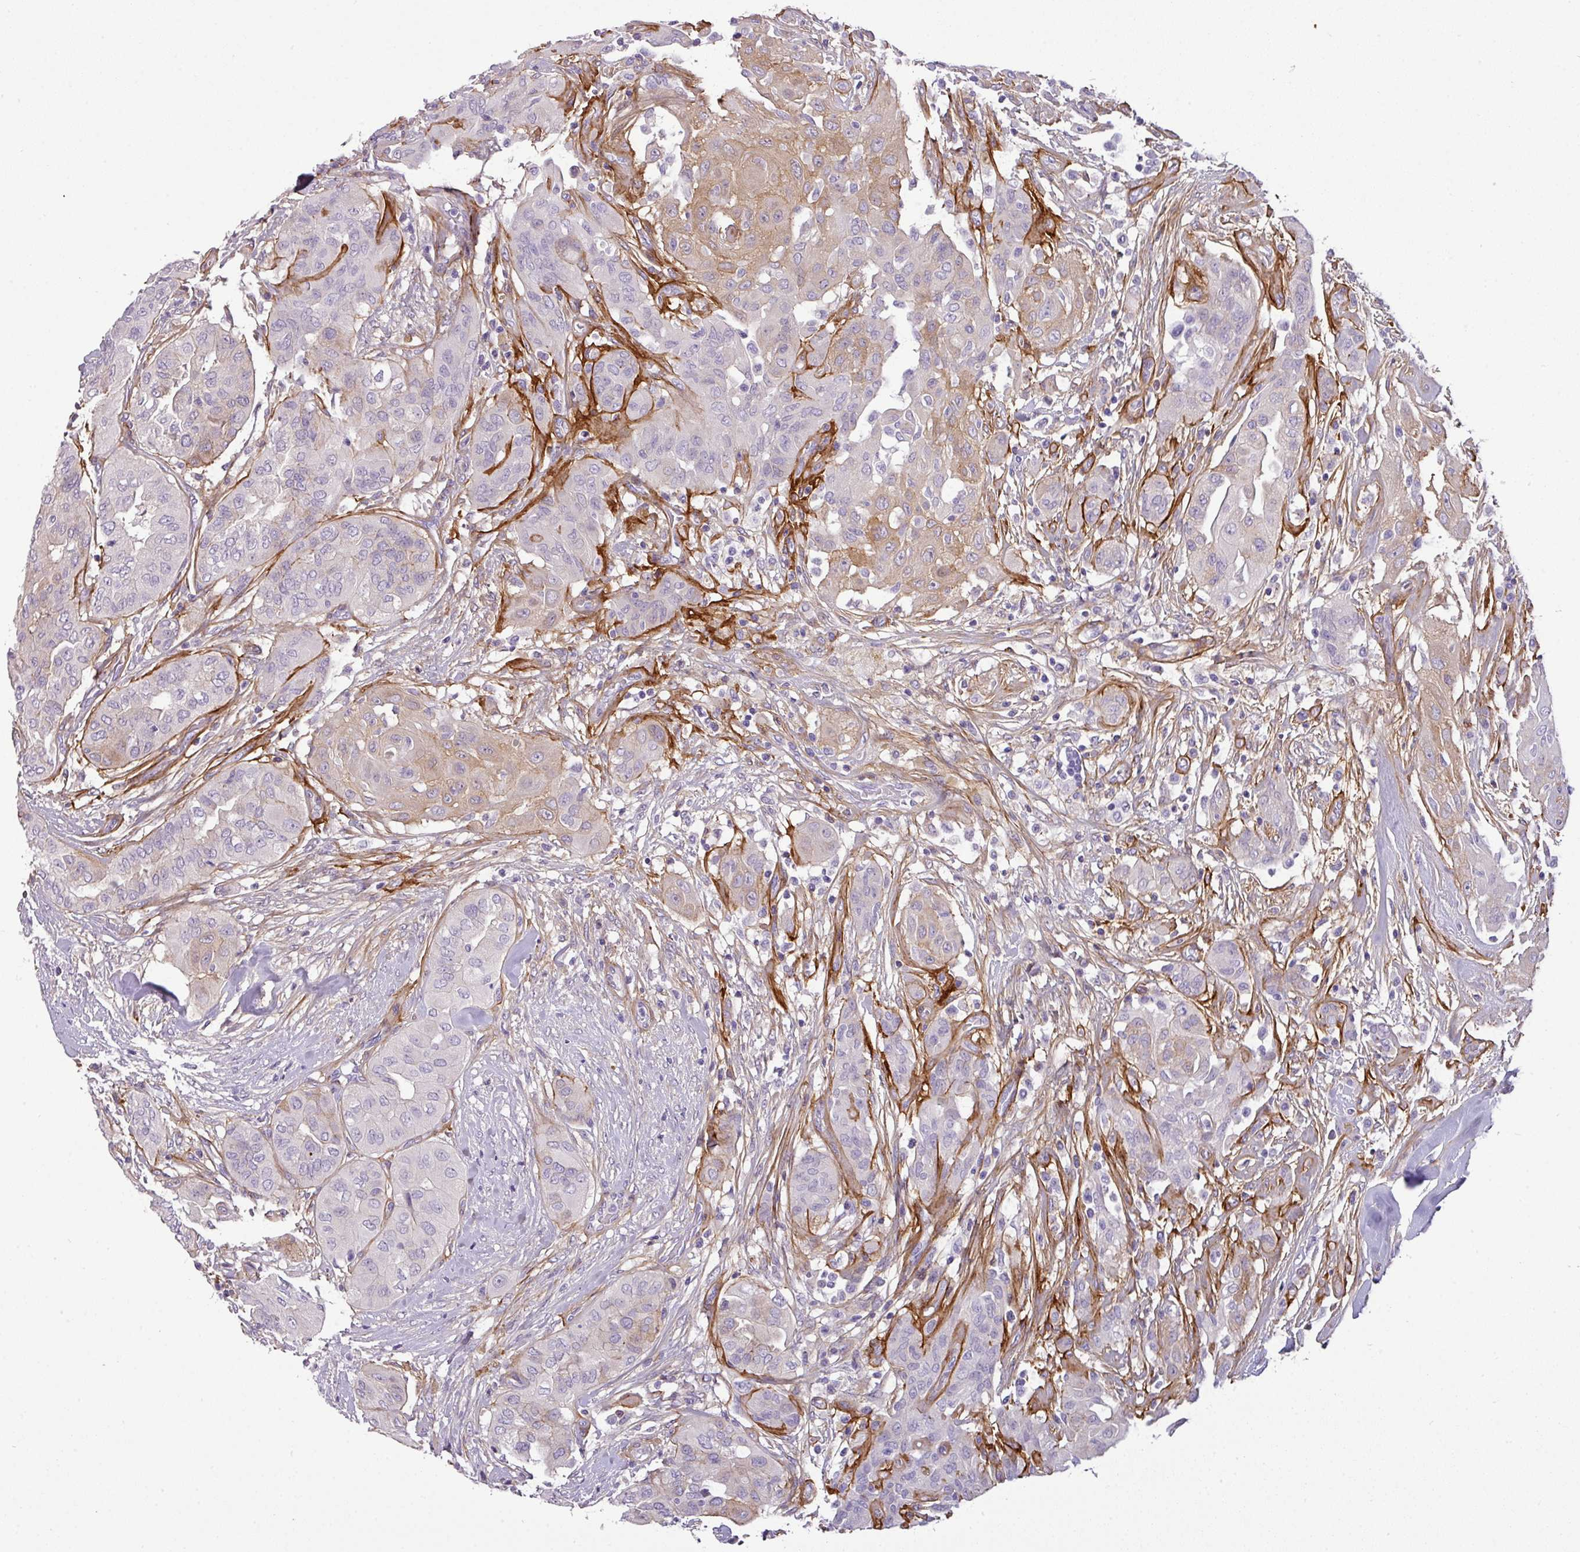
{"staining": {"intensity": "weak", "quantity": "<25%", "location": "cytoplasmic/membranous"}, "tissue": "thyroid cancer", "cell_type": "Tumor cells", "image_type": "cancer", "snomed": [{"axis": "morphology", "description": "Papillary adenocarcinoma, NOS"}, {"axis": "topography", "description": "Thyroid gland"}], "caption": "A high-resolution micrograph shows immunohistochemistry staining of thyroid cancer (papillary adenocarcinoma), which reveals no significant positivity in tumor cells.", "gene": "PARD6G", "patient": {"sex": "female", "age": 59}}